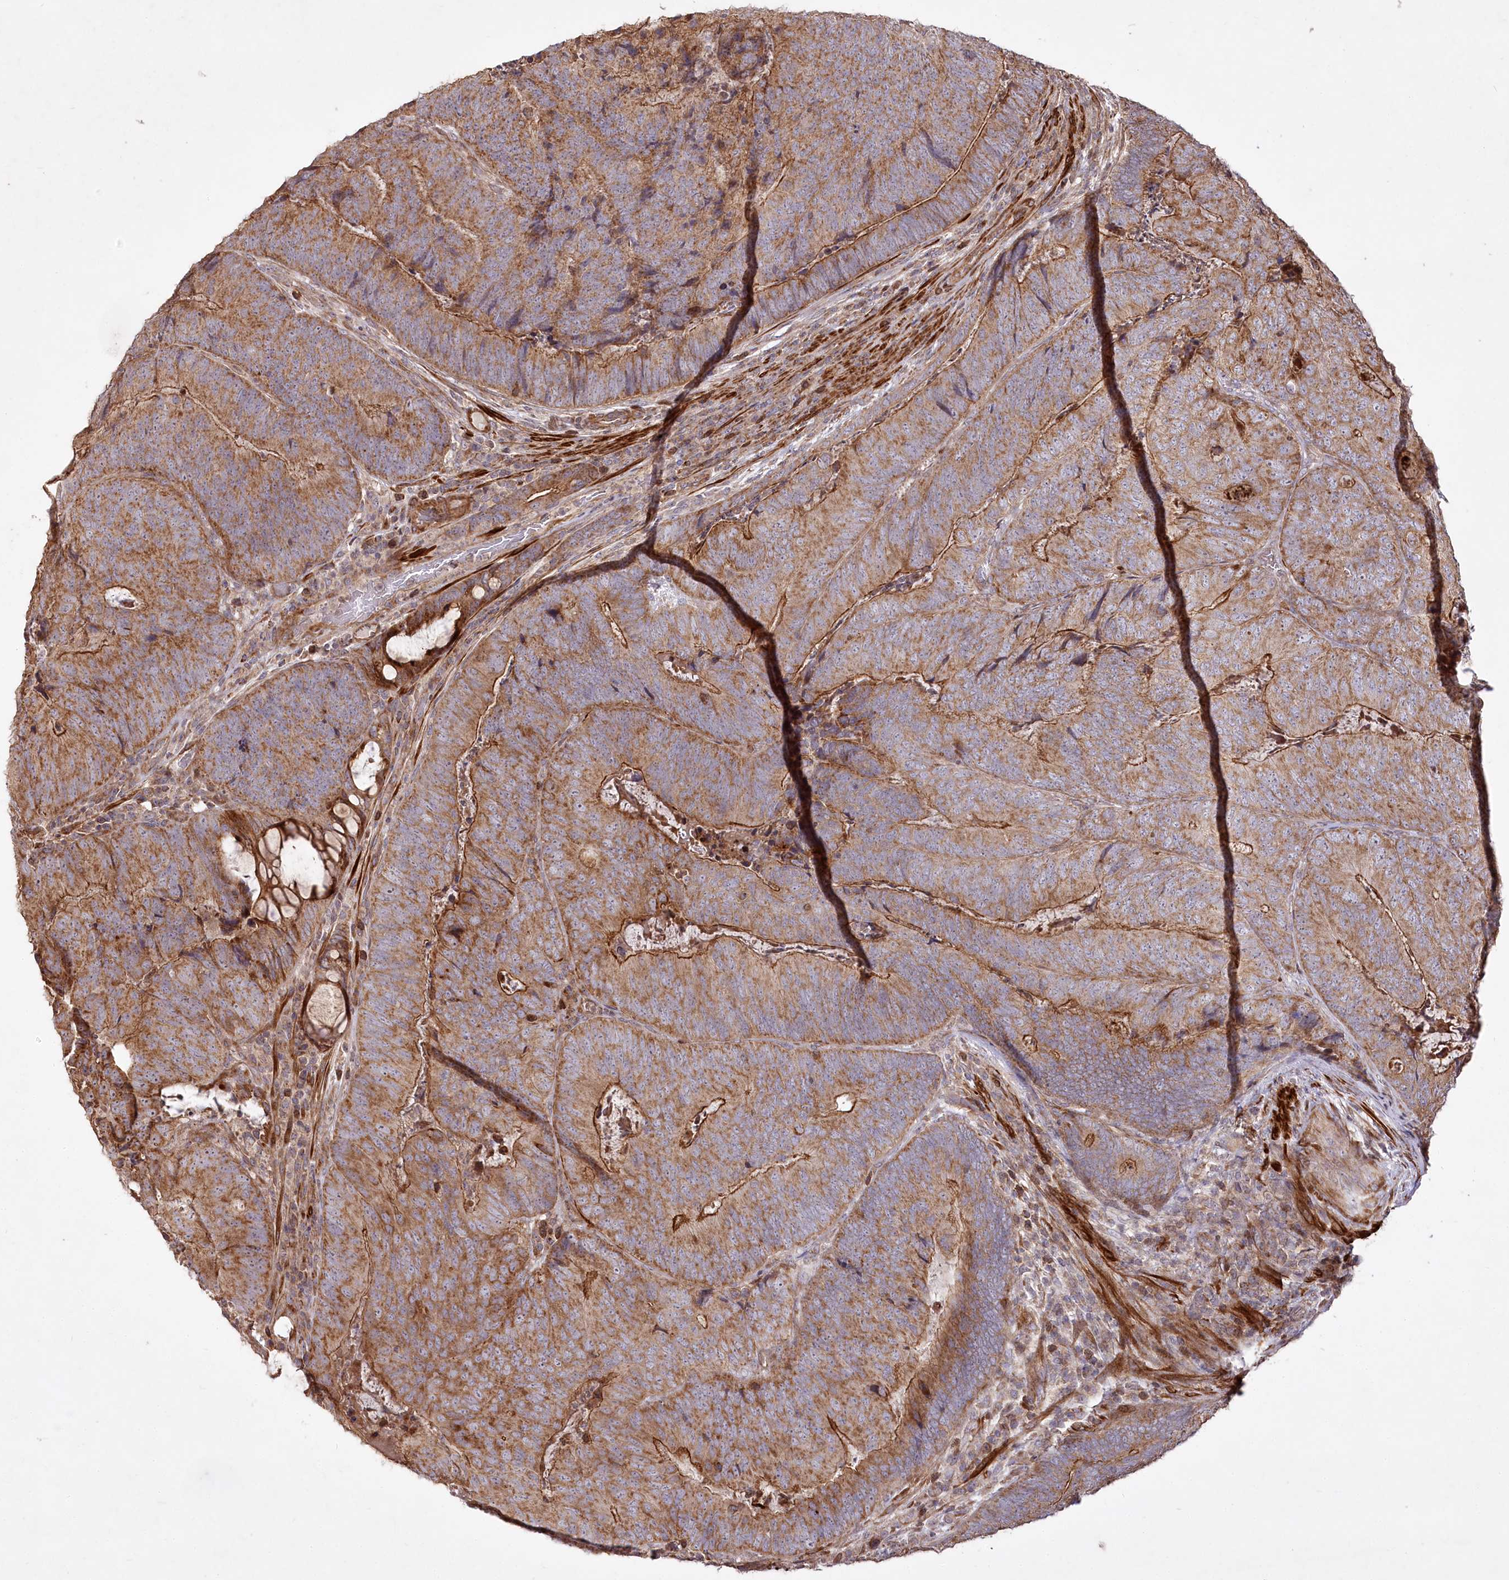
{"staining": {"intensity": "strong", "quantity": ">75%", "location": "cytoplasmic/membranous"}, "tissue": "colorectal cancer", "cell_type": "Tumor cells", "image_type": "cancer", "snomed": [{"axis": "morphology", "description": "Adenocarcinoma, NOS"}, {"axis": "topography", "description": "Colon"}], "caption": "A histopathology image of colorectal cancer (adenocarcinoma) stained for a protein shows strong cytoplasmic/membranous brown staining in tumor cells. (DAB = brown stain, brightfield microscopy at high magnification).", "gene": "PSTK", "patient": {"sex": "female", "age": 67}}